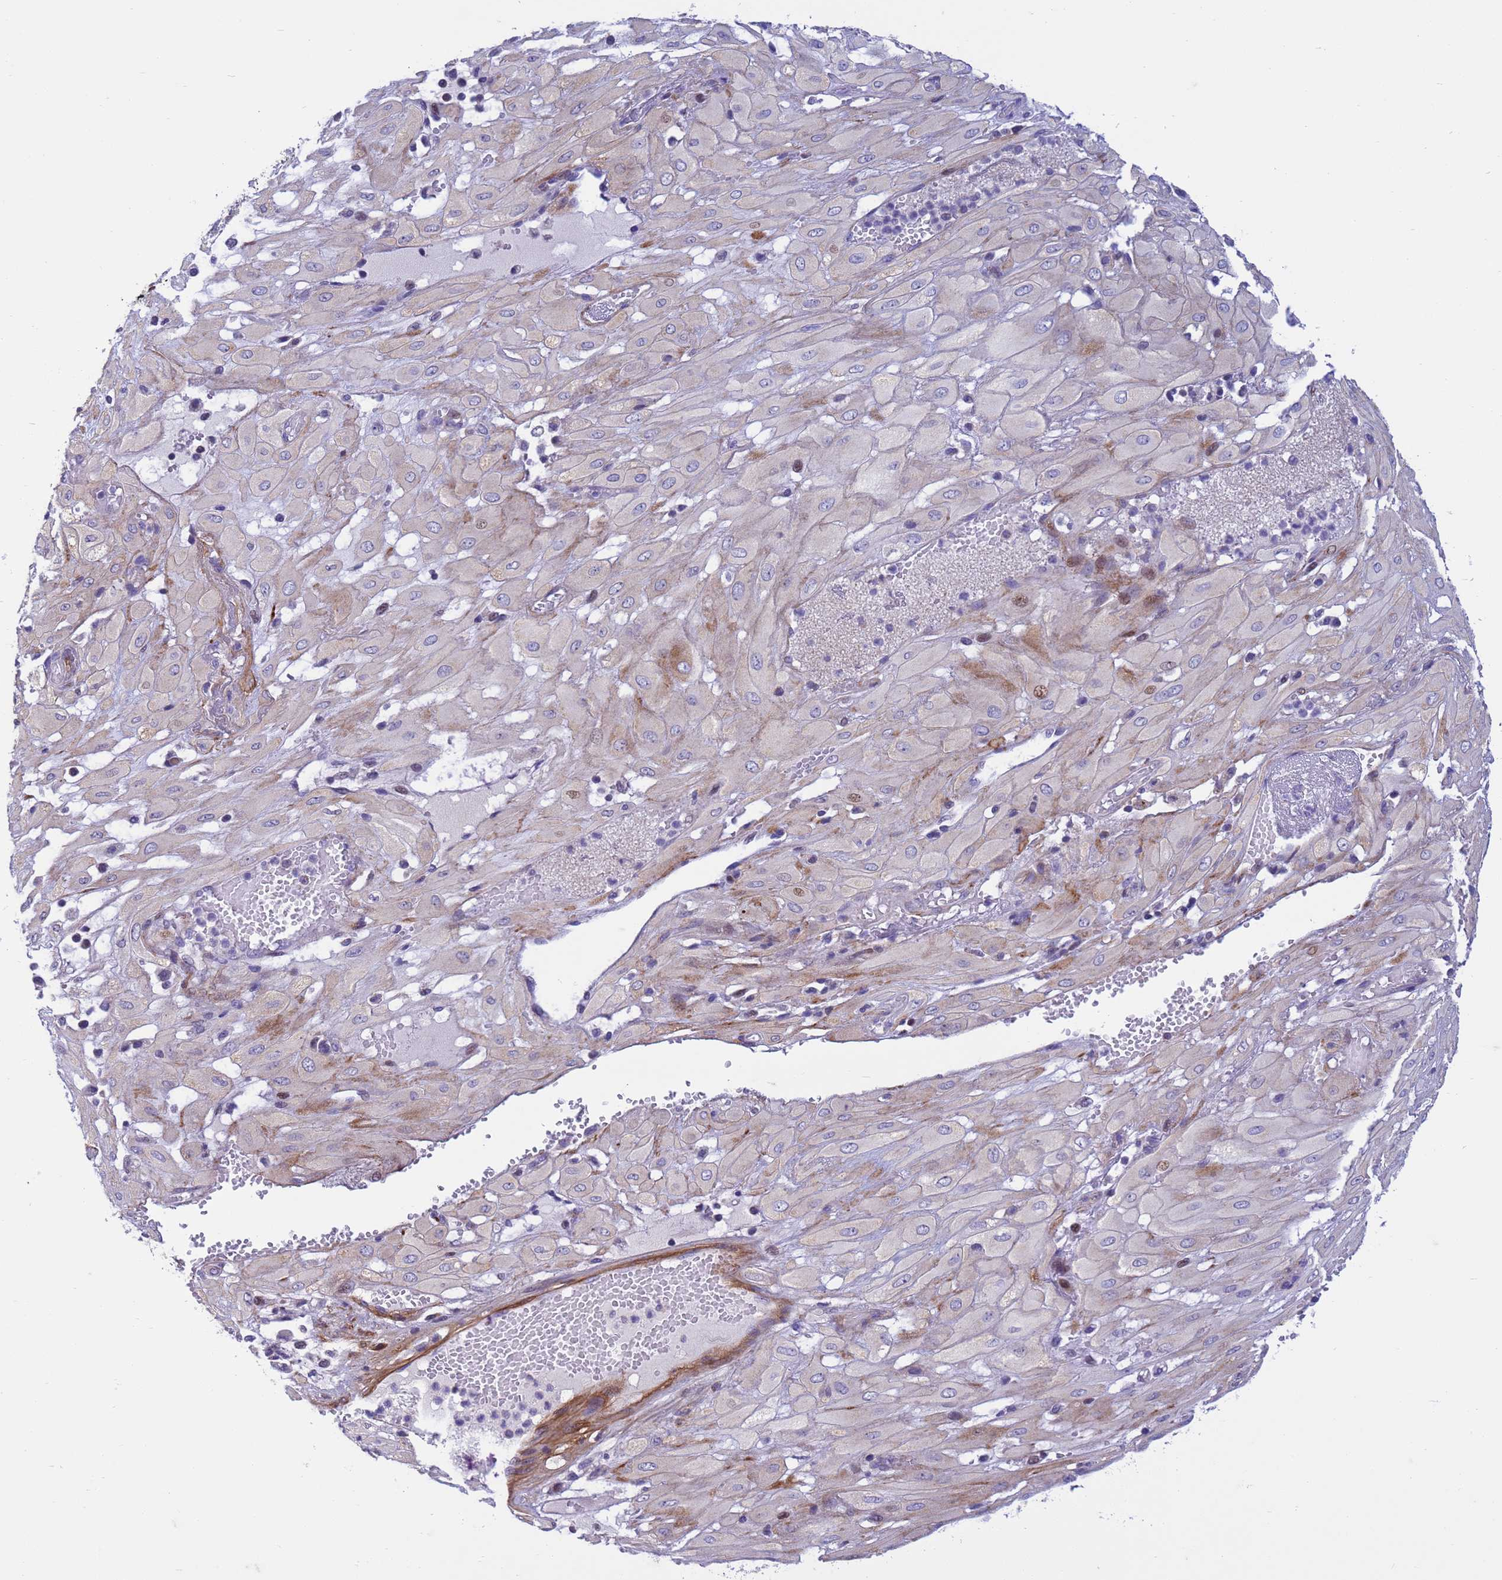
{"staining": {"intensity": "weak", "quantity": "<25%", "location": "nuclear"}, "tissue": "cervical cancer", "cell_type": "Tumor cells", "image_type": "cancer", "snomed": [{"axis": "morphology", "description": "Squamous cell carcinoma, NOS"}, {"axis": "topography", "description": "Cervix"}], "caption": "Immunohistochemical staining of squamous cell carcinoma (cervical) displays no significant positivity in tumor cells.", "gene": "P2RX7", "patient": {"sex": "female", "age": 36}}